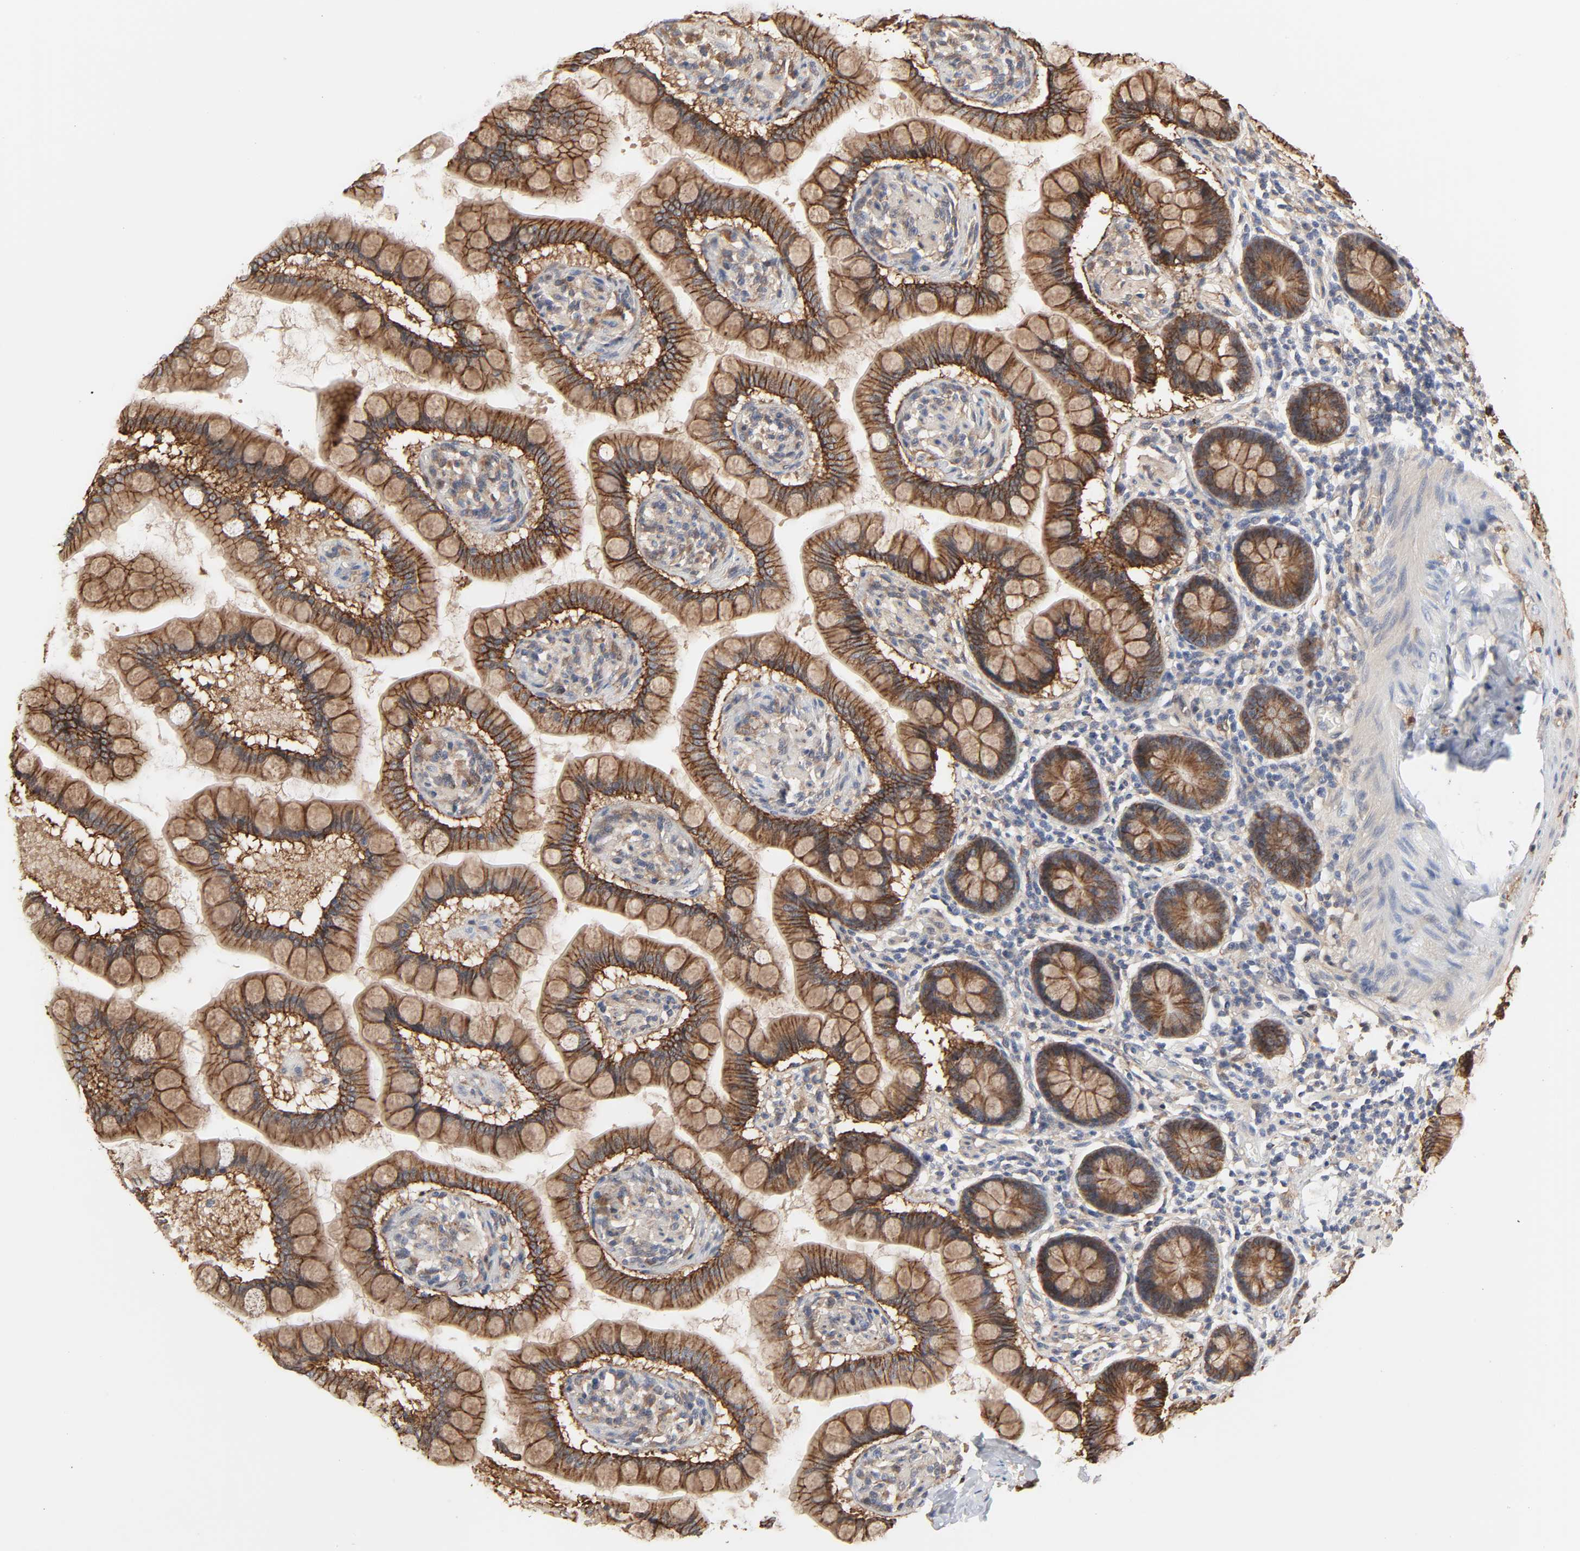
{"staining": {"intensity": "moderate", "quantity": ">75%", "location": "cytoplasmic/membranous"}, "tissue": "small intestine", "cell_type": "Glandular cells", "image_type": "normal", "snomed": [{"axis": "morphology", "description": "Normal tissue, NOS"}, {"axis": "topography", "description": "Small intestine"}], "caption": "Brown immunohistochemical staining in normal small intestine shows moderate cytoplasmic/membranous positivity in about >75% of glandular cells. Using DAB (3,3'-diaminobenzidine) (brown) and hematoxylin (blue) stains, captured at high magnification using brightfield microscopy.", "gene": "NDRG2", "patient": {"sex": "male", "age": 41}}